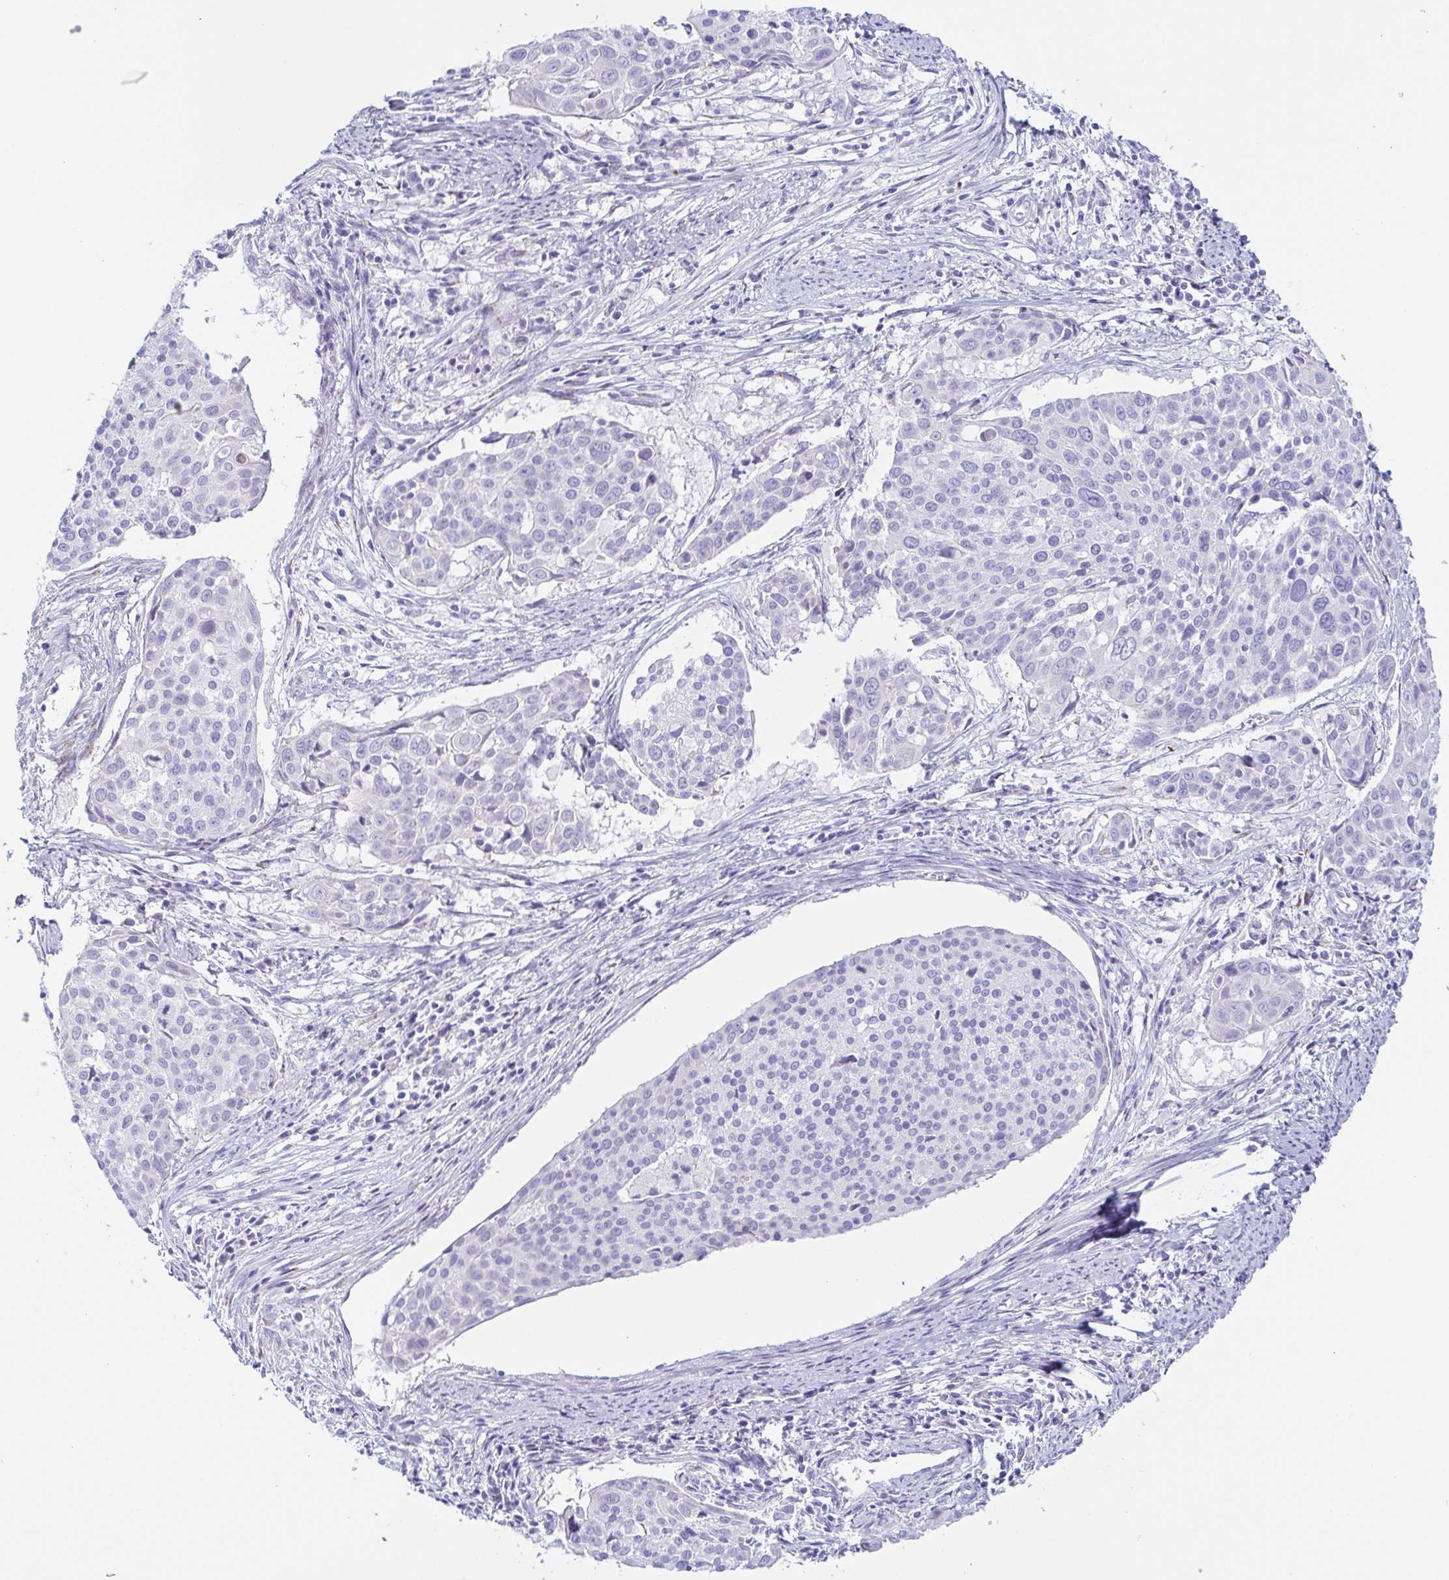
{"staining": {"intensity": "negative", "quantity": "none", "location": "none"}, "tissue": "cervical cancer", "cell_type": "Tumor cells", "image_type": "cancer", "snomed": [{"axis": "morphology", "description": "Squamous cell carcinoma, NOS"}, {"axis": "topography", "description": "Cervix"}], "caption": "Immunohistochemistry image of cervical cancer stained for a protein (brown), which shows no expression in tumor cells.", "gene": "LDLRAD1", "patient": {"sex": "female", "age": 39}}